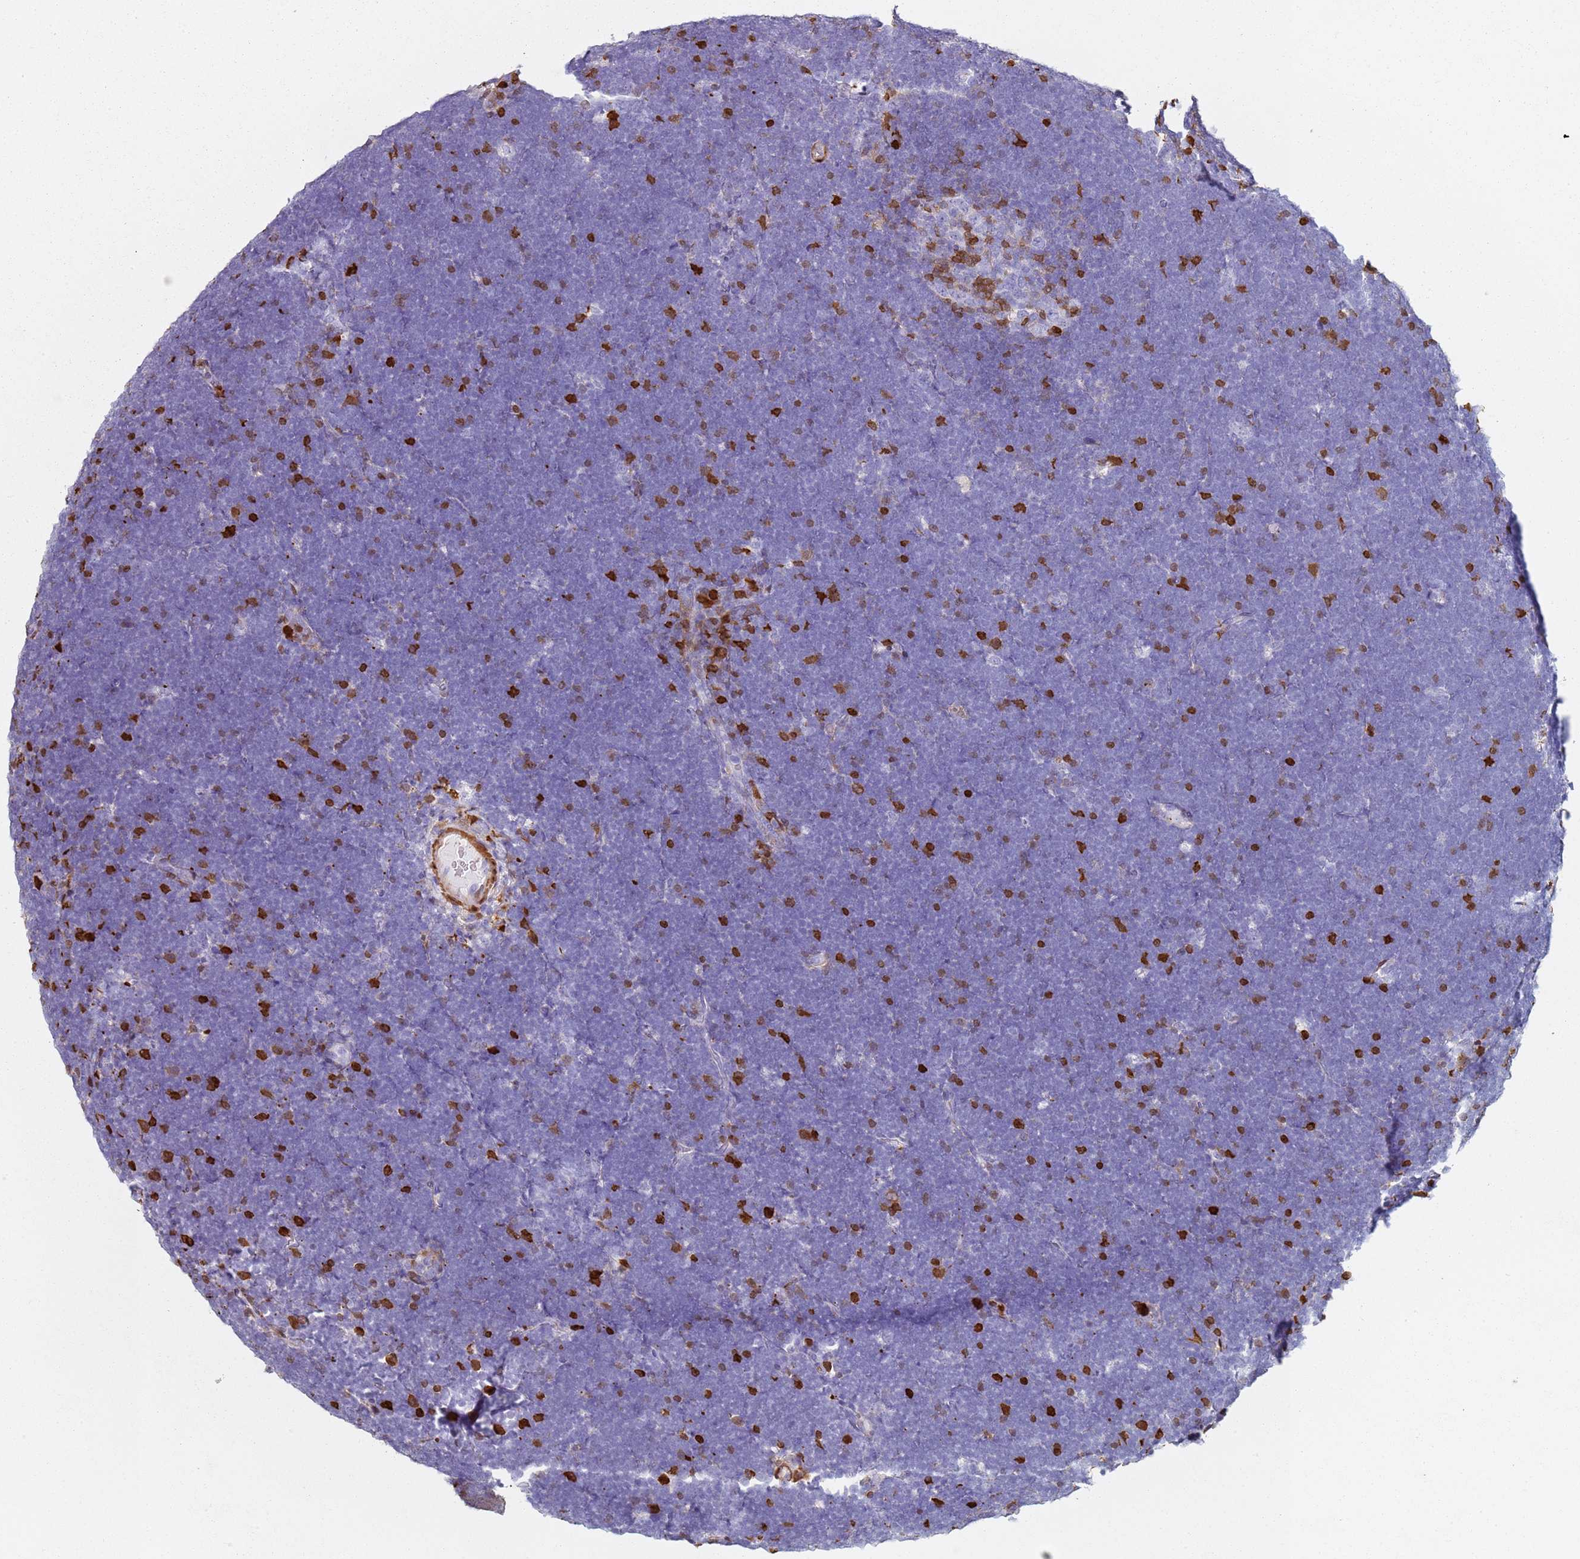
{"staining": {"intensity": "negative", "quantity": "none", "location": "none"}, "tissue": "lymphoma", "cell_type": "Tumor cells", "image_type": "cancer", "snomed": [{"axis": "morphology", "description": "Malignant lymphoma, non-Hodgkin's type, High grade"}, {"axis": "topography", "description": "Lymph node"}], "caption": "Histopathology image shows no protein staining in tumor cells of high-grade malignant lymphoma, non-Hodgkin's type tissue.", "gene": "S100A4", "patient": {"sex": "male", "age": 13}}